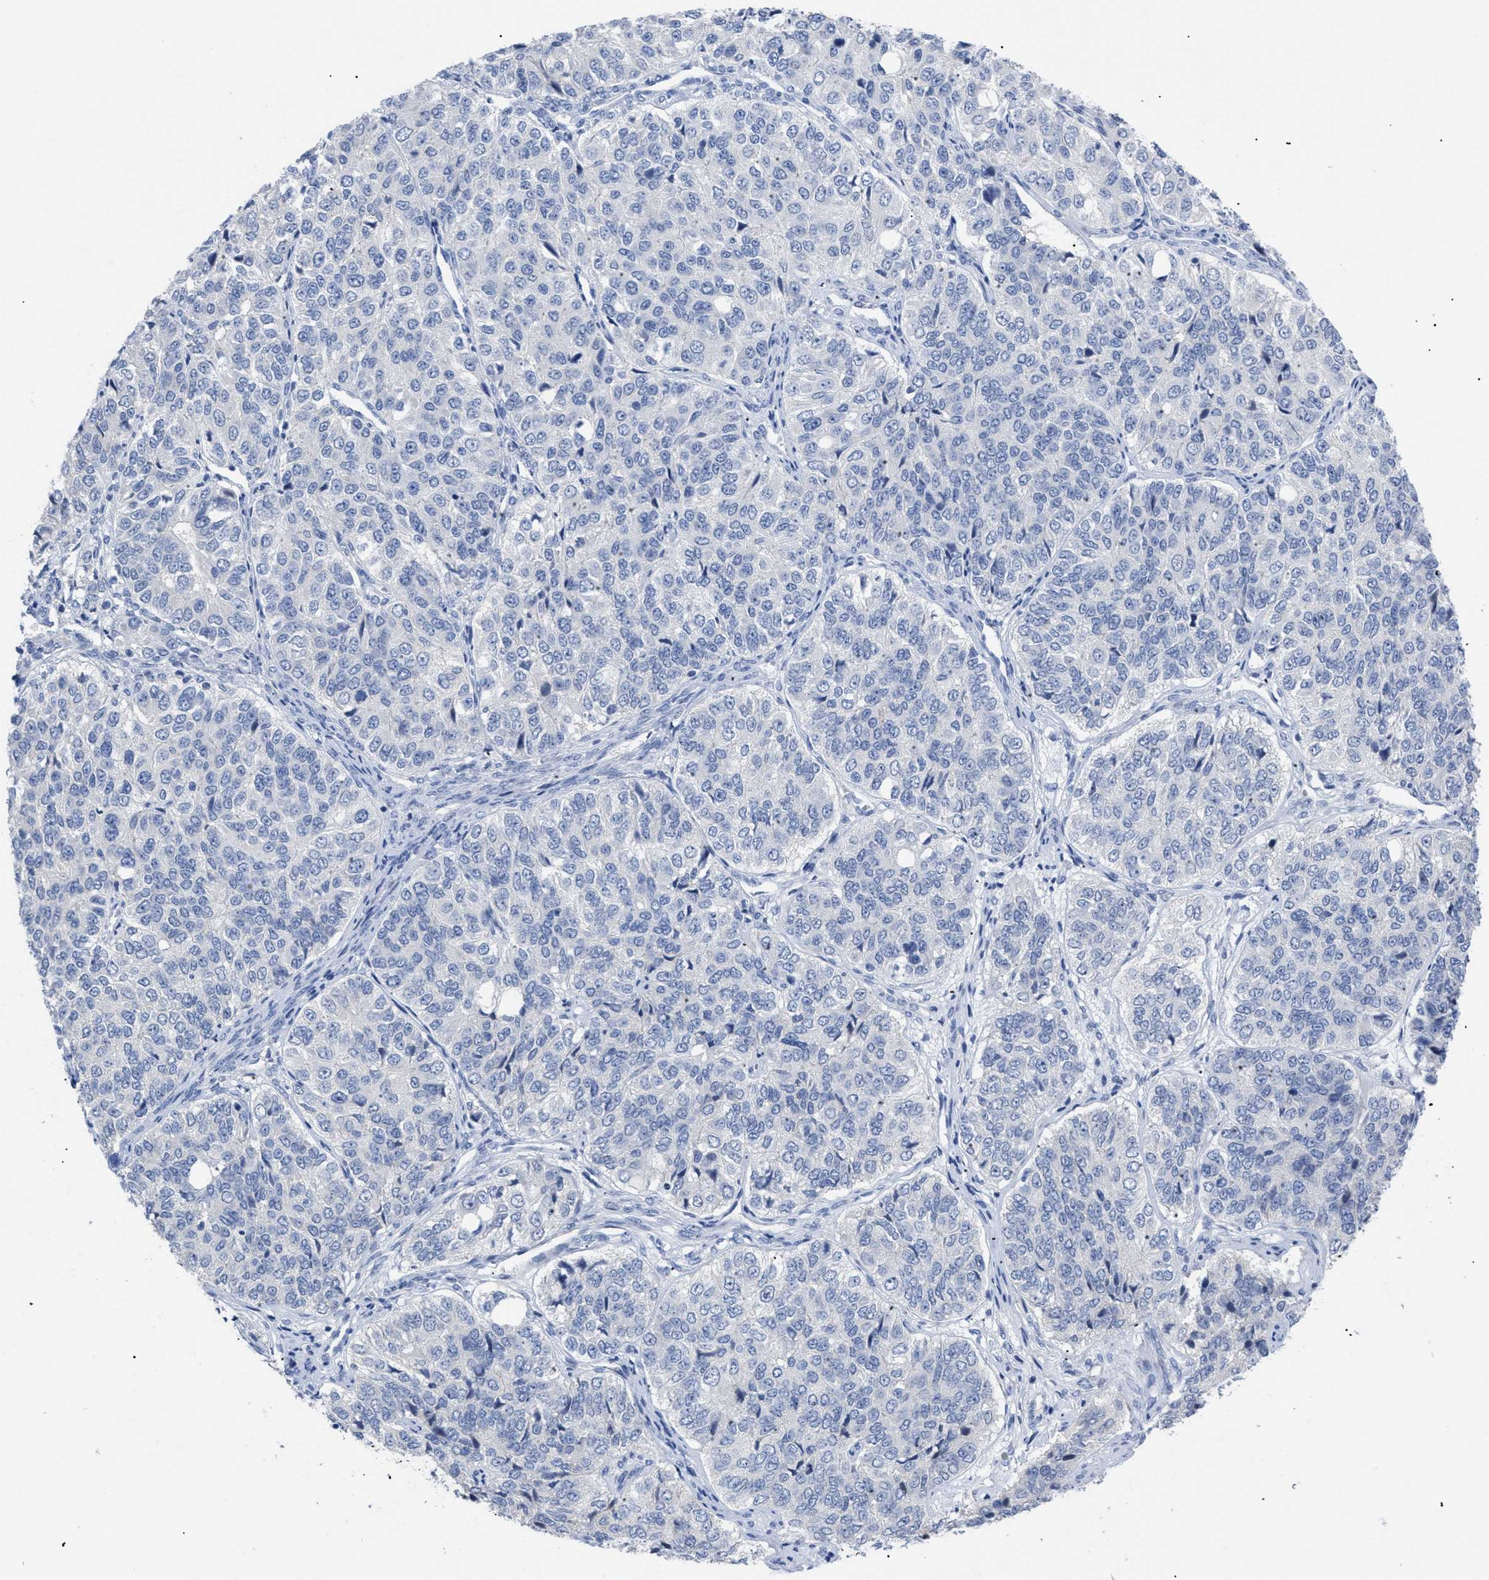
{"staining": {"intensity": "negative", "quantity": "none", "location": "none"}, "tissue": "ovarian cancer", "cell_type": "Tumor cells", "image_type": "cancer", "snomed": [{"axis": "morphology", "description": "Carcinoma, endometroid"}, {"axis": "topography", "description": "Ovary"}], "caption": "High magnification brightfield microscopy of ovarian endometroid carcinoma stained with DAB (brown) and counterstained with hematoxylin (blue): tumor cells show no significant staining.", "gene": "CAV3", "patient": {"sex": "female", "age": 51}}